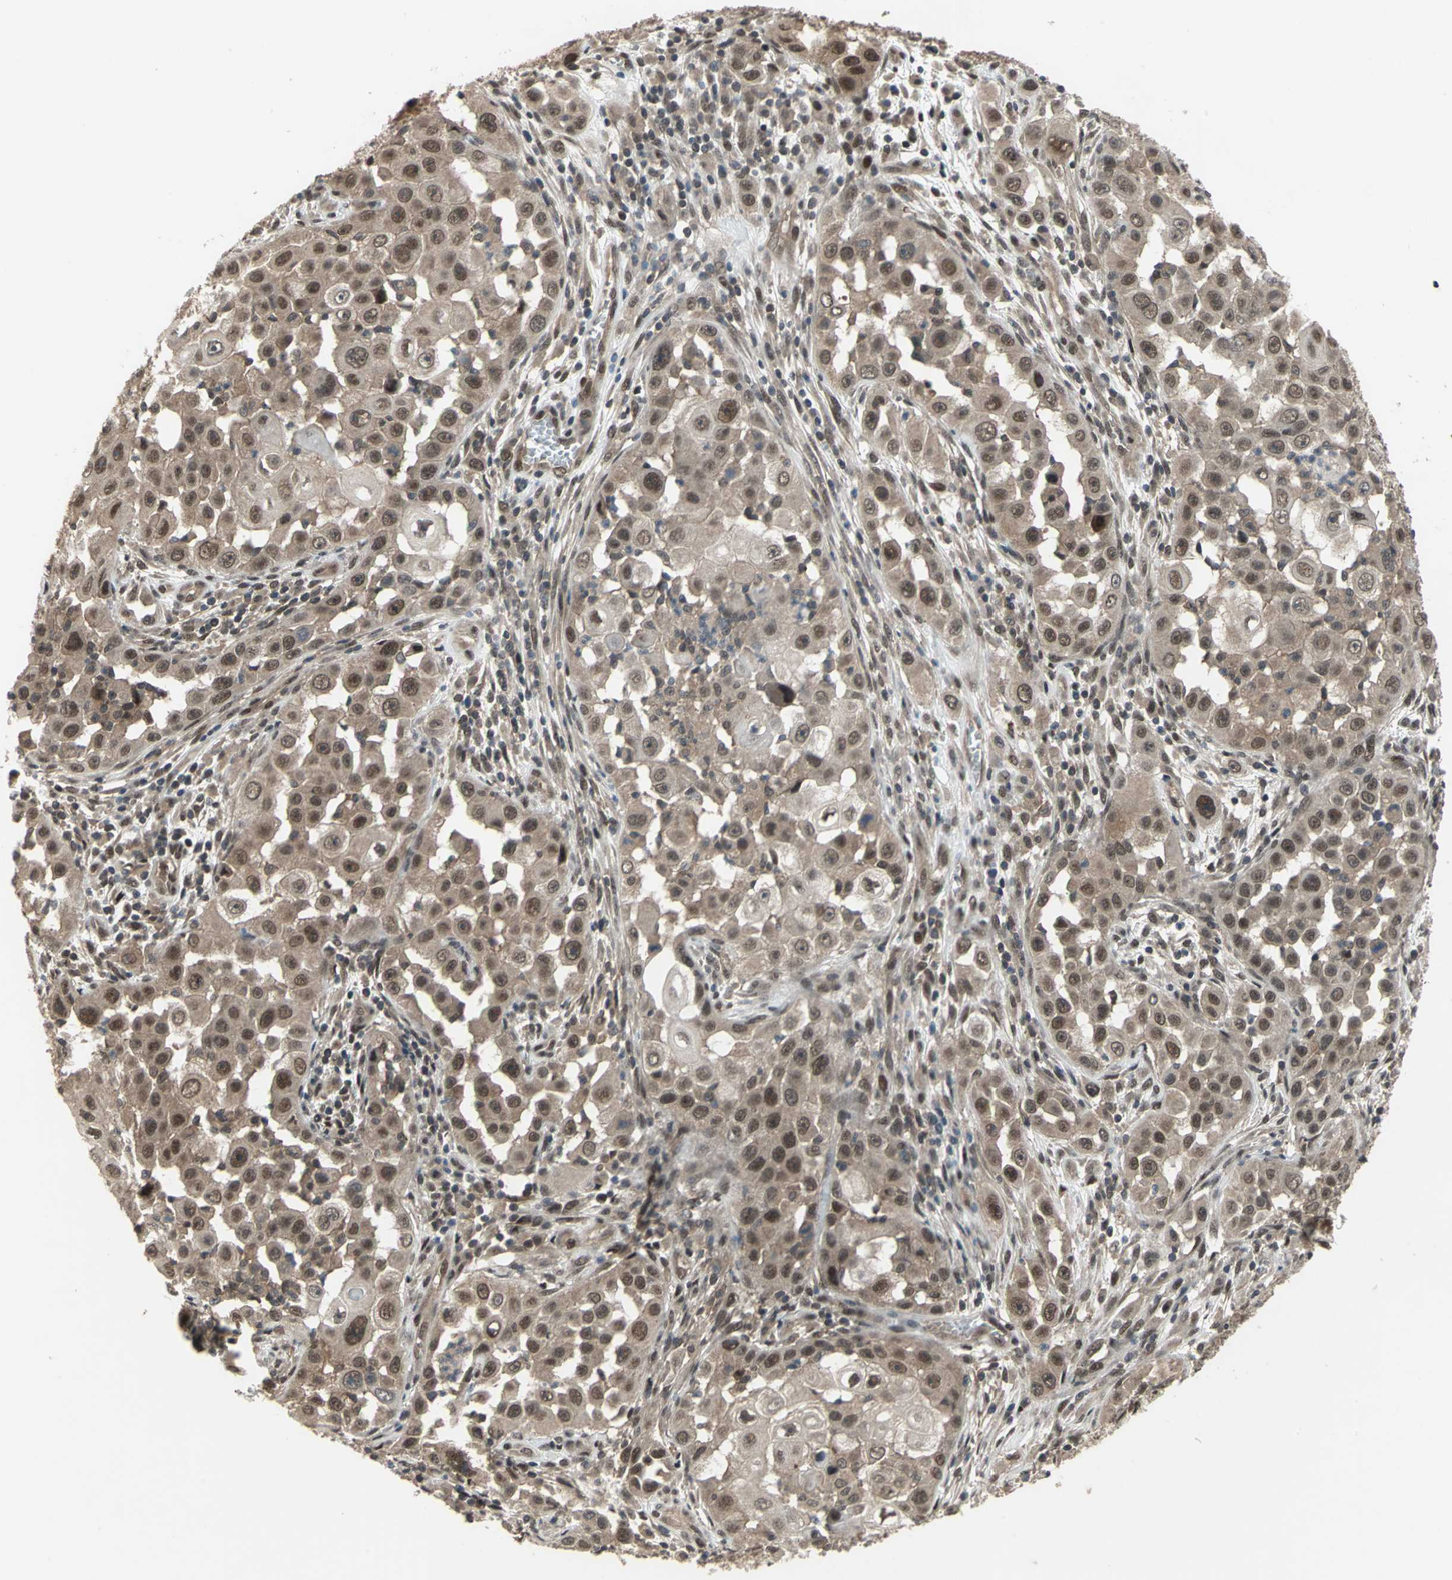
{"staining": {"intensity": "moderate", "quantity": ">75%", "location": "cytoplasmic/membranous,nuclear"}, "tissue": "head and neck cancer", "cell_type": "Tumor cells", "image_type": "cancer", "snomed": [{"axis": "morphology", "description": "Carcinoma, NOS"}, {"axis": "topography", "description": "Head-Neck"}], "caption": "Head and neck cancer was stained to show a protein in brown. There is medium levels of moderate cytoplasmic/membranous and nuclear positivity in about >75% of tumor cells.", "gene": "COPS5", "patient": {"sex": "male", "age": 87}}